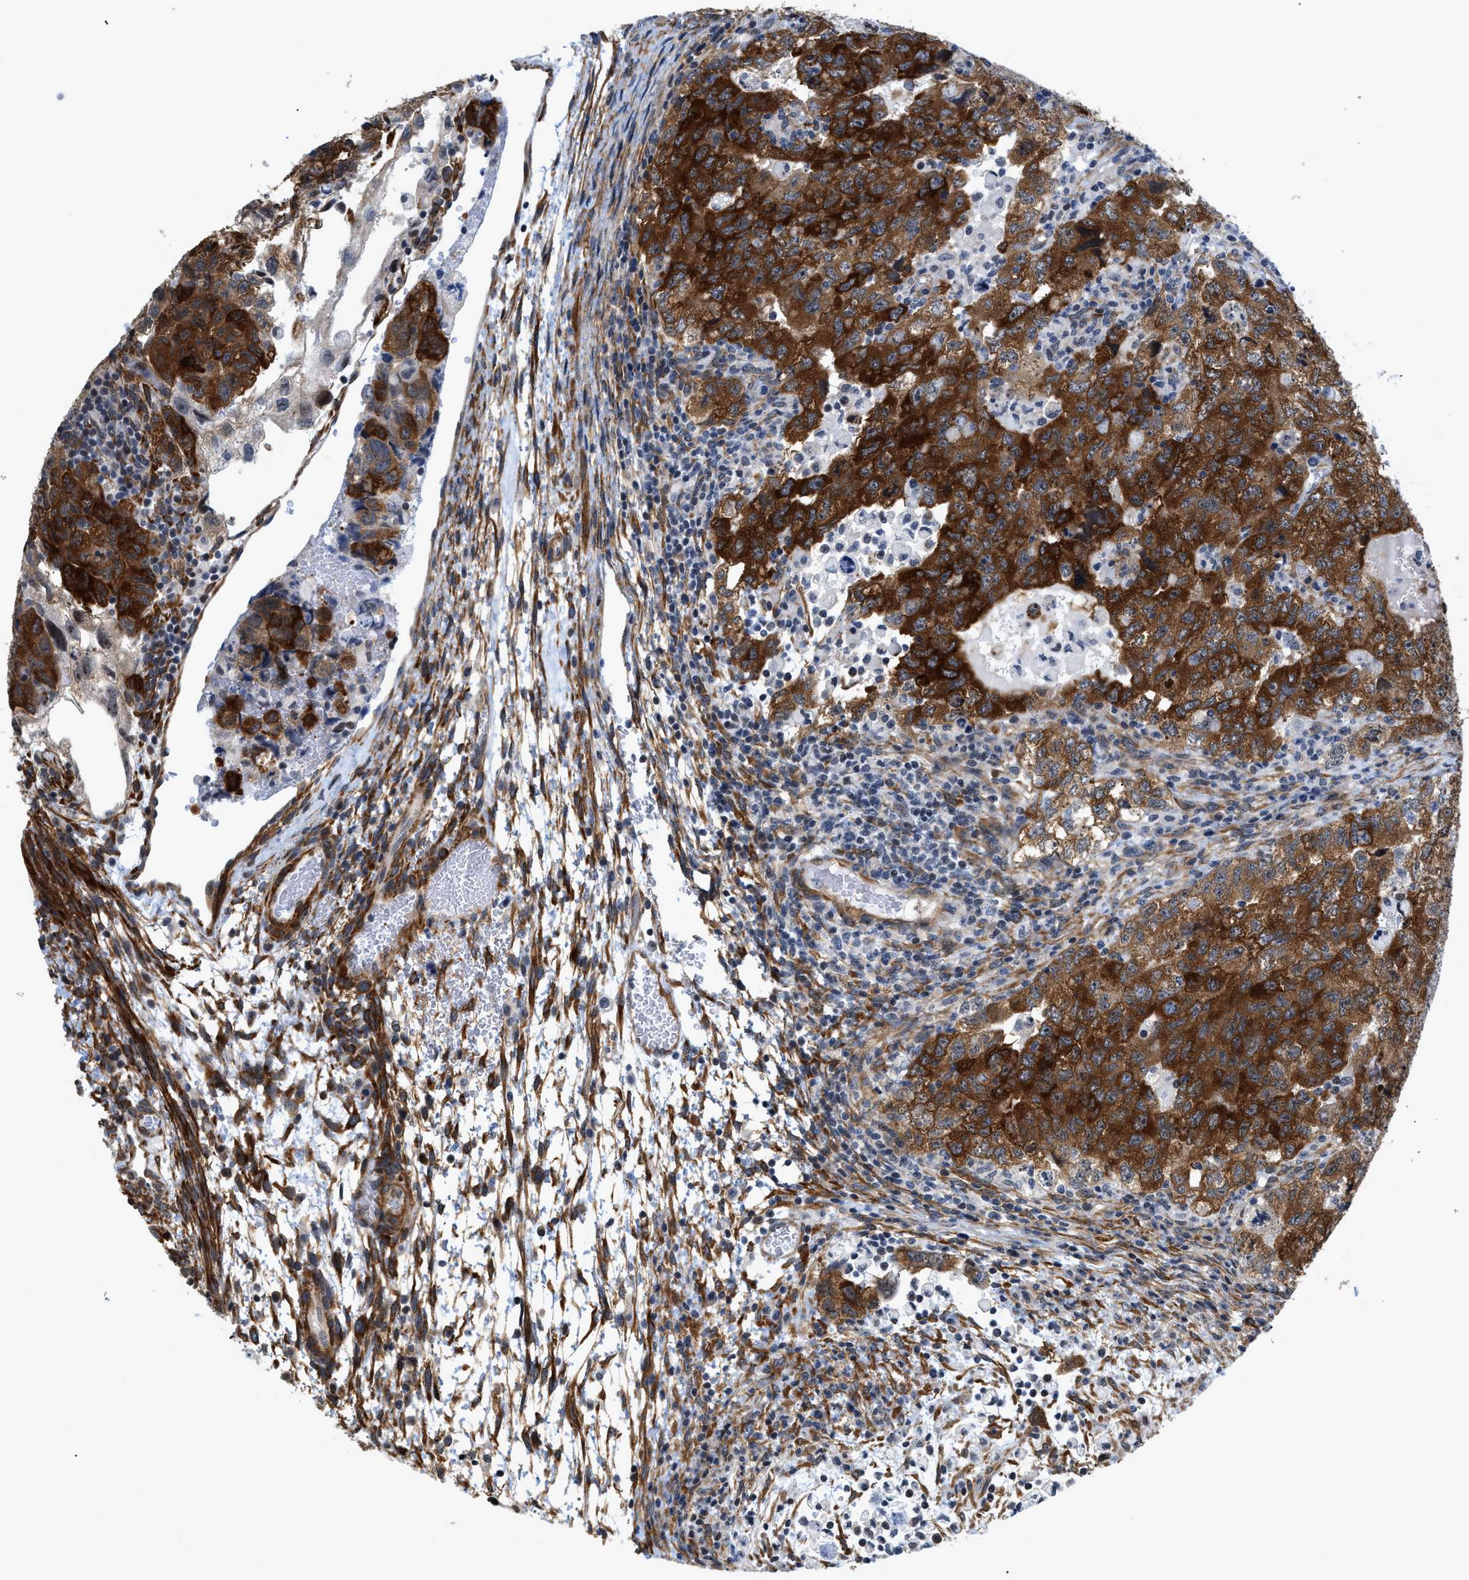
{"staining": {"intensity": "strong", "quantity": ">75%", "location": "cytoplasmic/membranous"}, "tissue": "testis cancer", "cell_type": "Tumor cells", "image_type": "cancer", "snomed": [{"axis": "morphology", "description": "Carcinoma, Embryonal, NOS"}, {"axis": "topography", "description": "Testis"}], "caption": "This photomicrograph displays immunohistochemistry (IHC) staining of human testis embryonal carcinoma, with high strong cytoplasmic/membranous staining in about >75% of tumor cells.", "gene": "GPRASP2", "patient": {"sex": "male", "age": 36}}